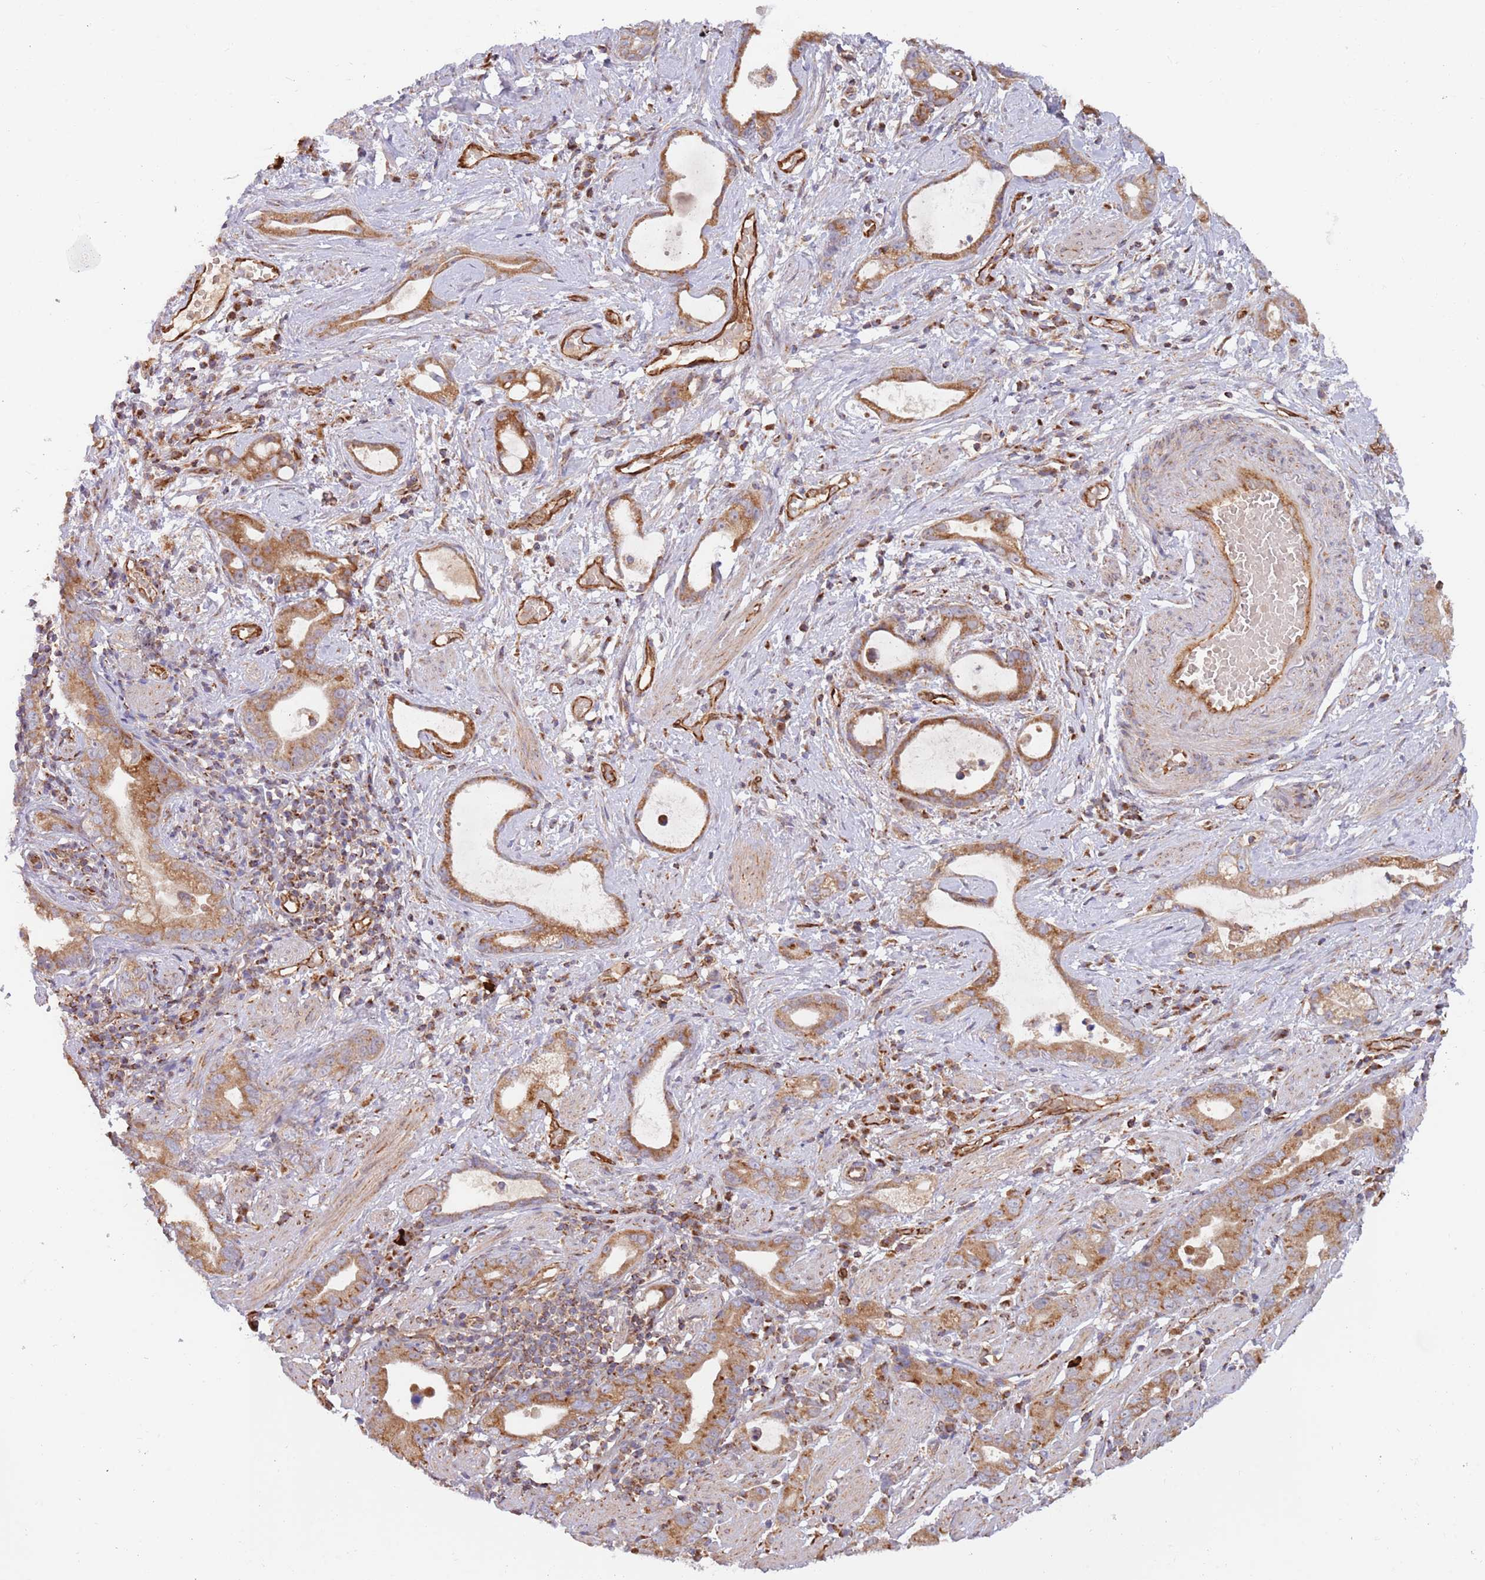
{"staining": {"intensity": "moderate", "quantity": ">75%", "location": "cytoplasmic/membranous"}, "tissue": "stomach cancer", "cell_type": "Tumor cells", "image_type": "cancer", "snomed": [{"axis": "morphology", "description": "Adenocarcinoma, NOS"}, {"axis": "topography", "description": "Stomach"}], "caption": "Approximately >75% of tumor cells in stomach adenocarcinoma reveal moderate cytoplasmic/membranous protein positivity as visualized by brown immunohistochemical staining.", "gene": "GUK1", "patient": {"sex": "male", "age": 55}}